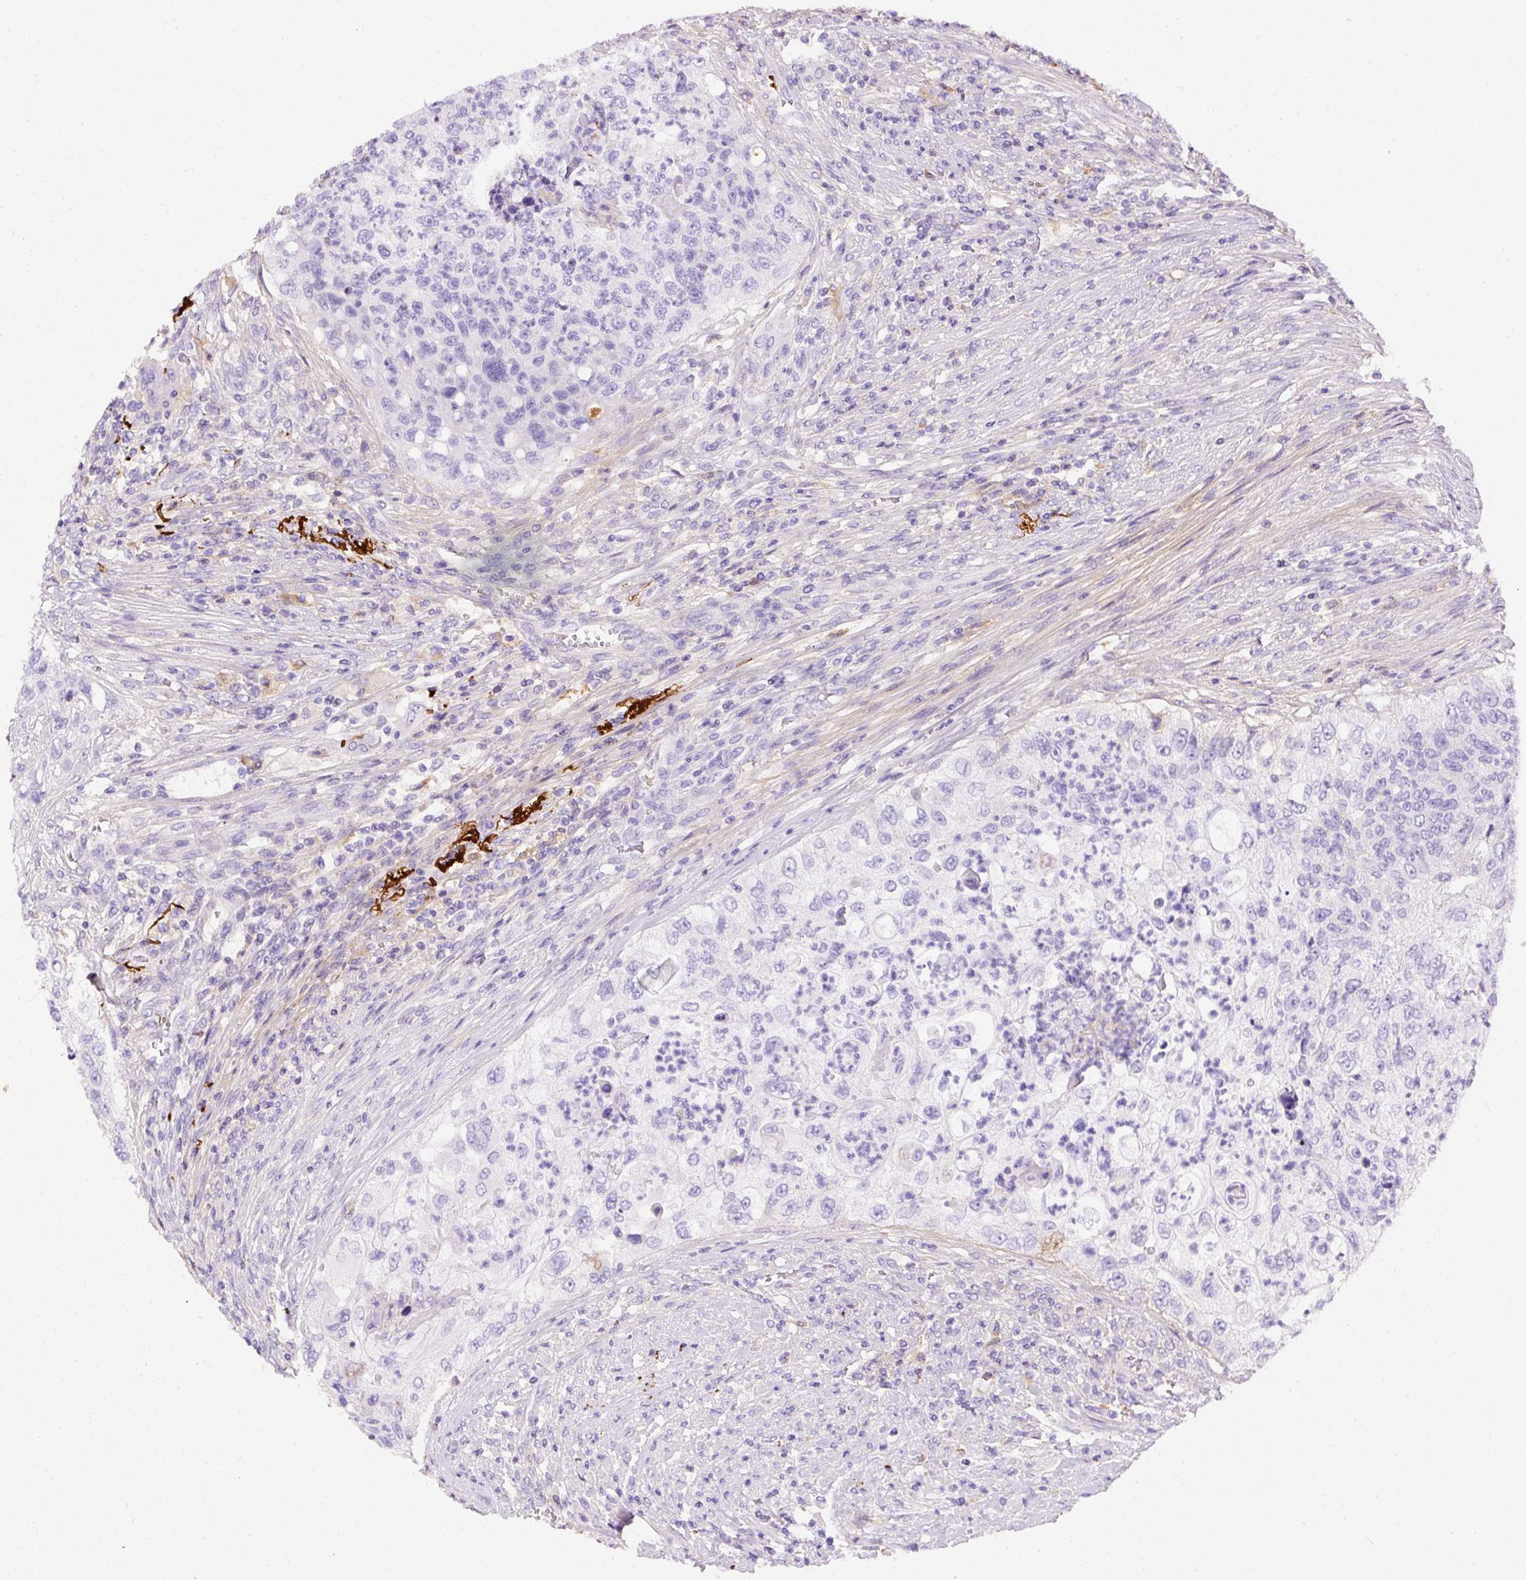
{"staining": {"intensity": "negative", "quantity": "none", "location": "none"}, "tissue": "urothelial cancer", "cell_type": "Tumor cells", "image_type": "cancer", "snomed": [{"axis": "morphology", "description": "Urothelial carcinoma, High grade"}, {"axis": "topography", "description": "Urinary bladder"}], "caption": "This histopathology image is of urothelial carcinoma (high-grade) stained with IHC to label a protein in brown with the nuclei are counter-stained blue. There is no staining in tumor cells.", "gene": "APCS", "patient": {"sex": "female", "age": 60}}